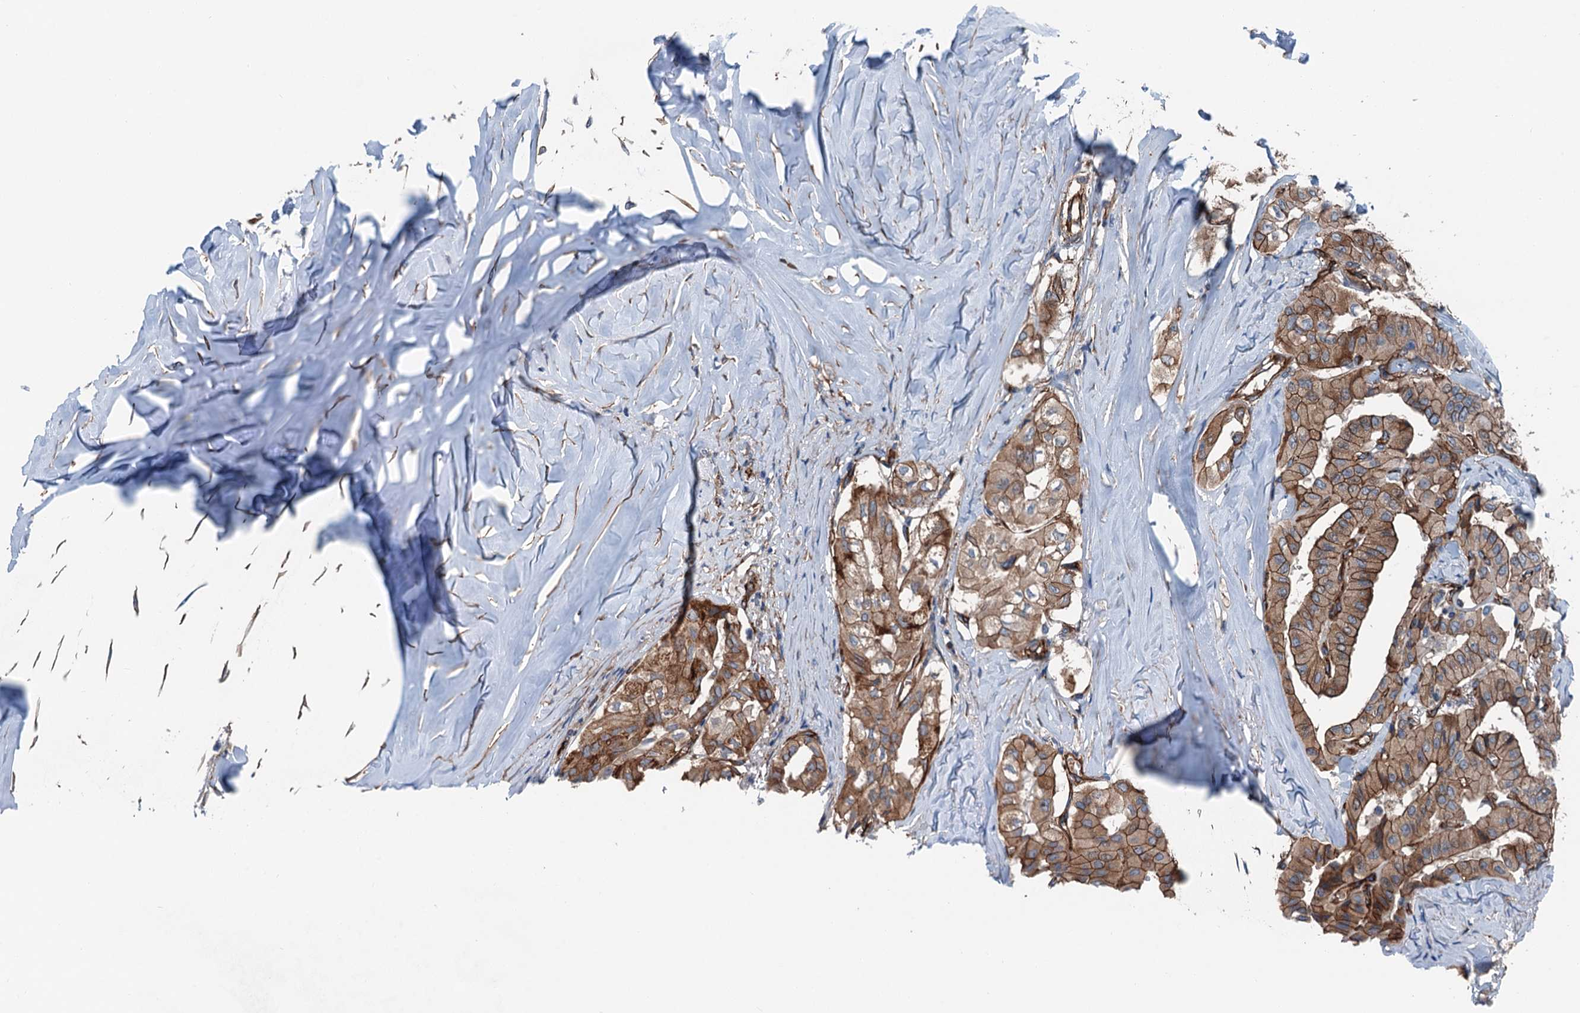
{"staining": {"intensity": "moderate", "quantity": ">75%", "location": "cytoplasmic/membranous"}, "tissue": "thyroid cancer", "cell_type": "Tumor cells", "image_type": "cancer", "snomed": [{"axis": "morphology", "description": "Papillary adenocarcinoma, NOS"}, {"axis": "topography", "description": "Thyroid gland"}], "caption": "A brown stain highlights moderate cytoplasmic/membranous positivity of a protein in papillary adenocarcinoma (thyroid) tumor cells.", "gene": "NMRAL1", "patient": {"sex": "female", "age": 59}}